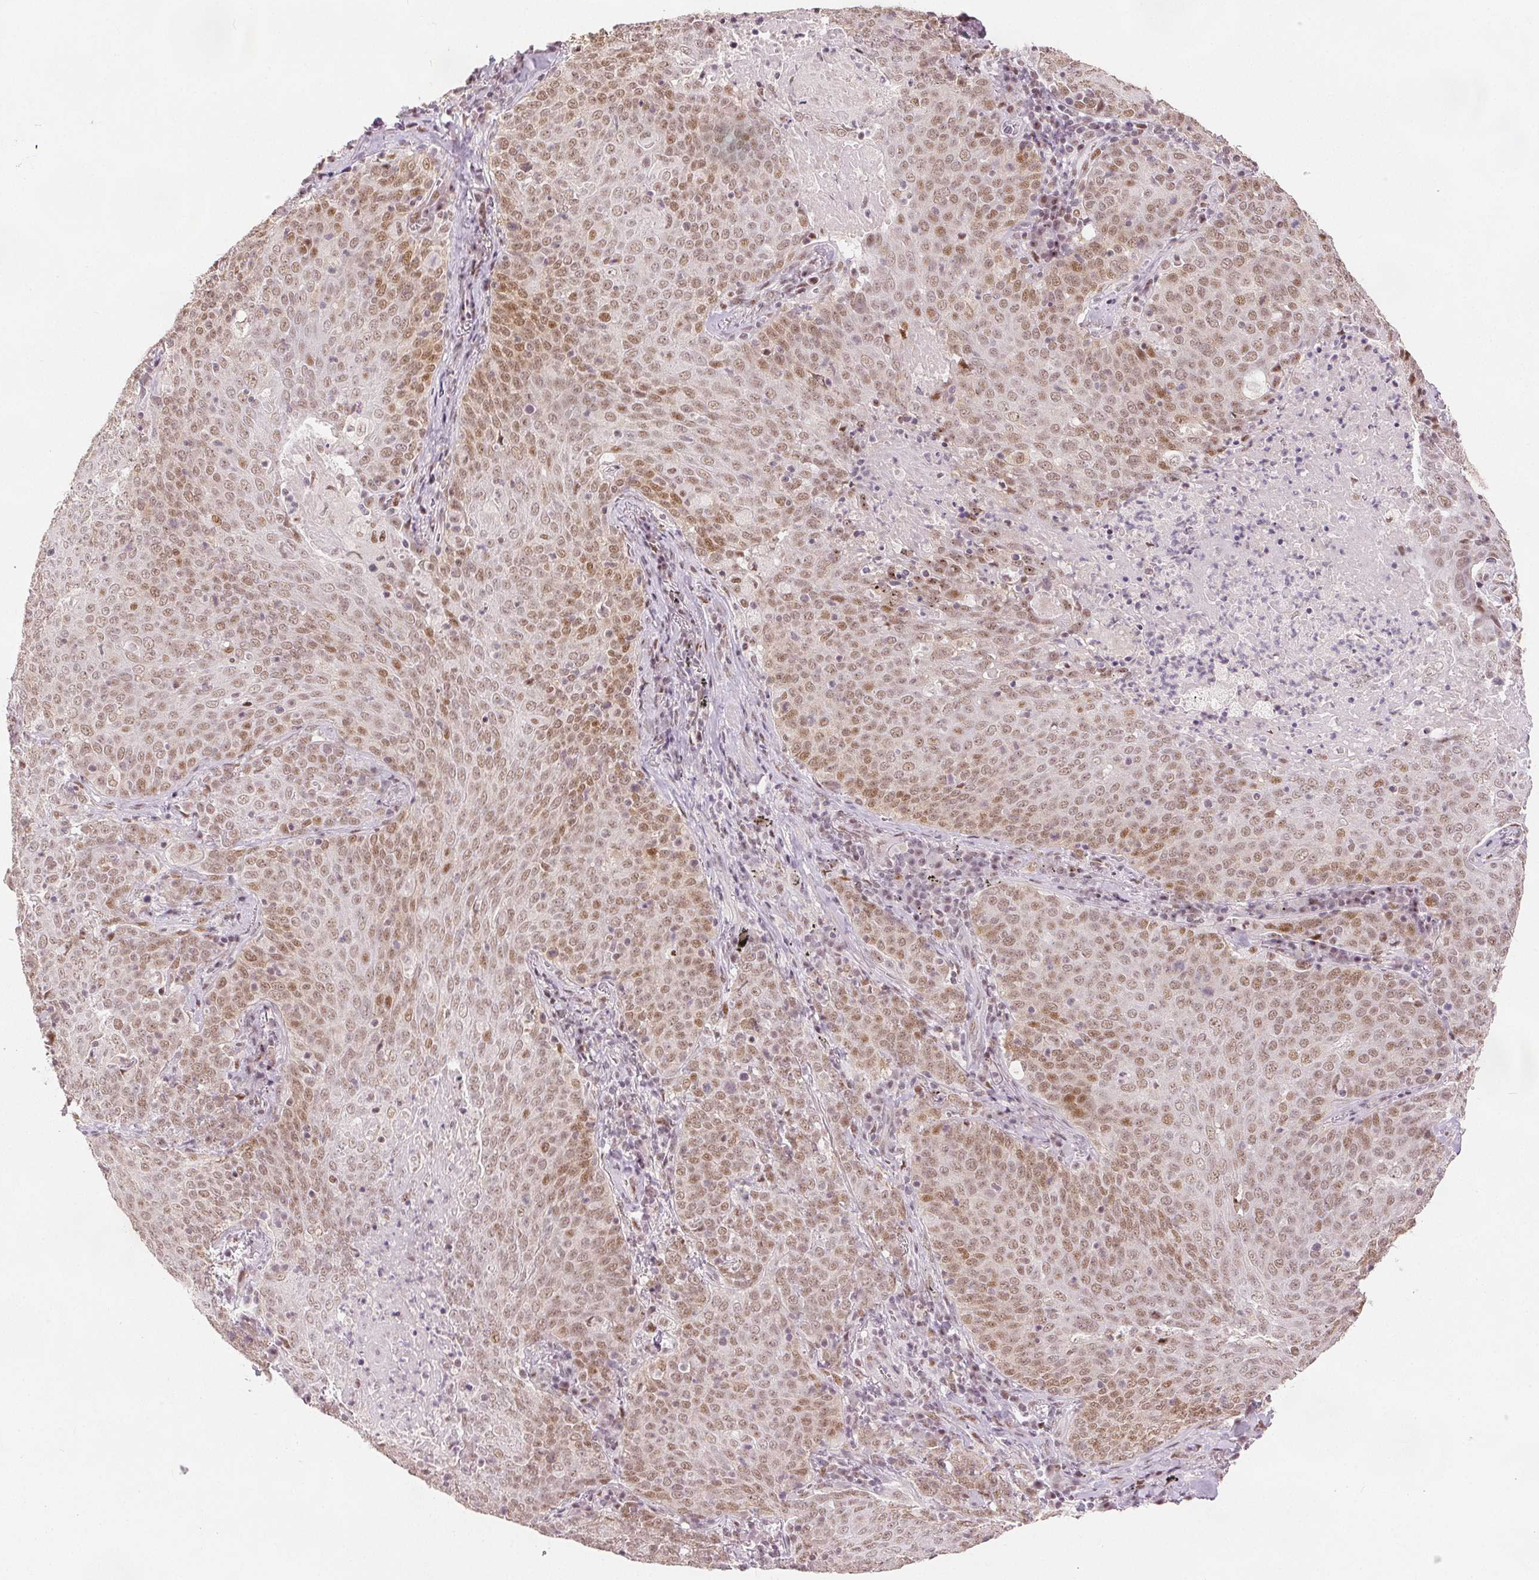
{"staining": {"intensity": "moderate", "quantity": ">75%", "location": "nuclear"}, "tissue": "lung cancer", "cell_type": "Tumor cells", "image_type": "cancer", "snomed": [{"axis": "morphology", "description": "Squamous cell carcinoma, NOS"}, {"axis": "topography", "description": "Lung"}], "caption": "Protein expression analysis of human lung squamous cell carcinoma reveals moderate nuclear positivity in about >75% of tumor cells.", "gene": "ZNF703", "patient": {"sex": "male", "age": 82}}